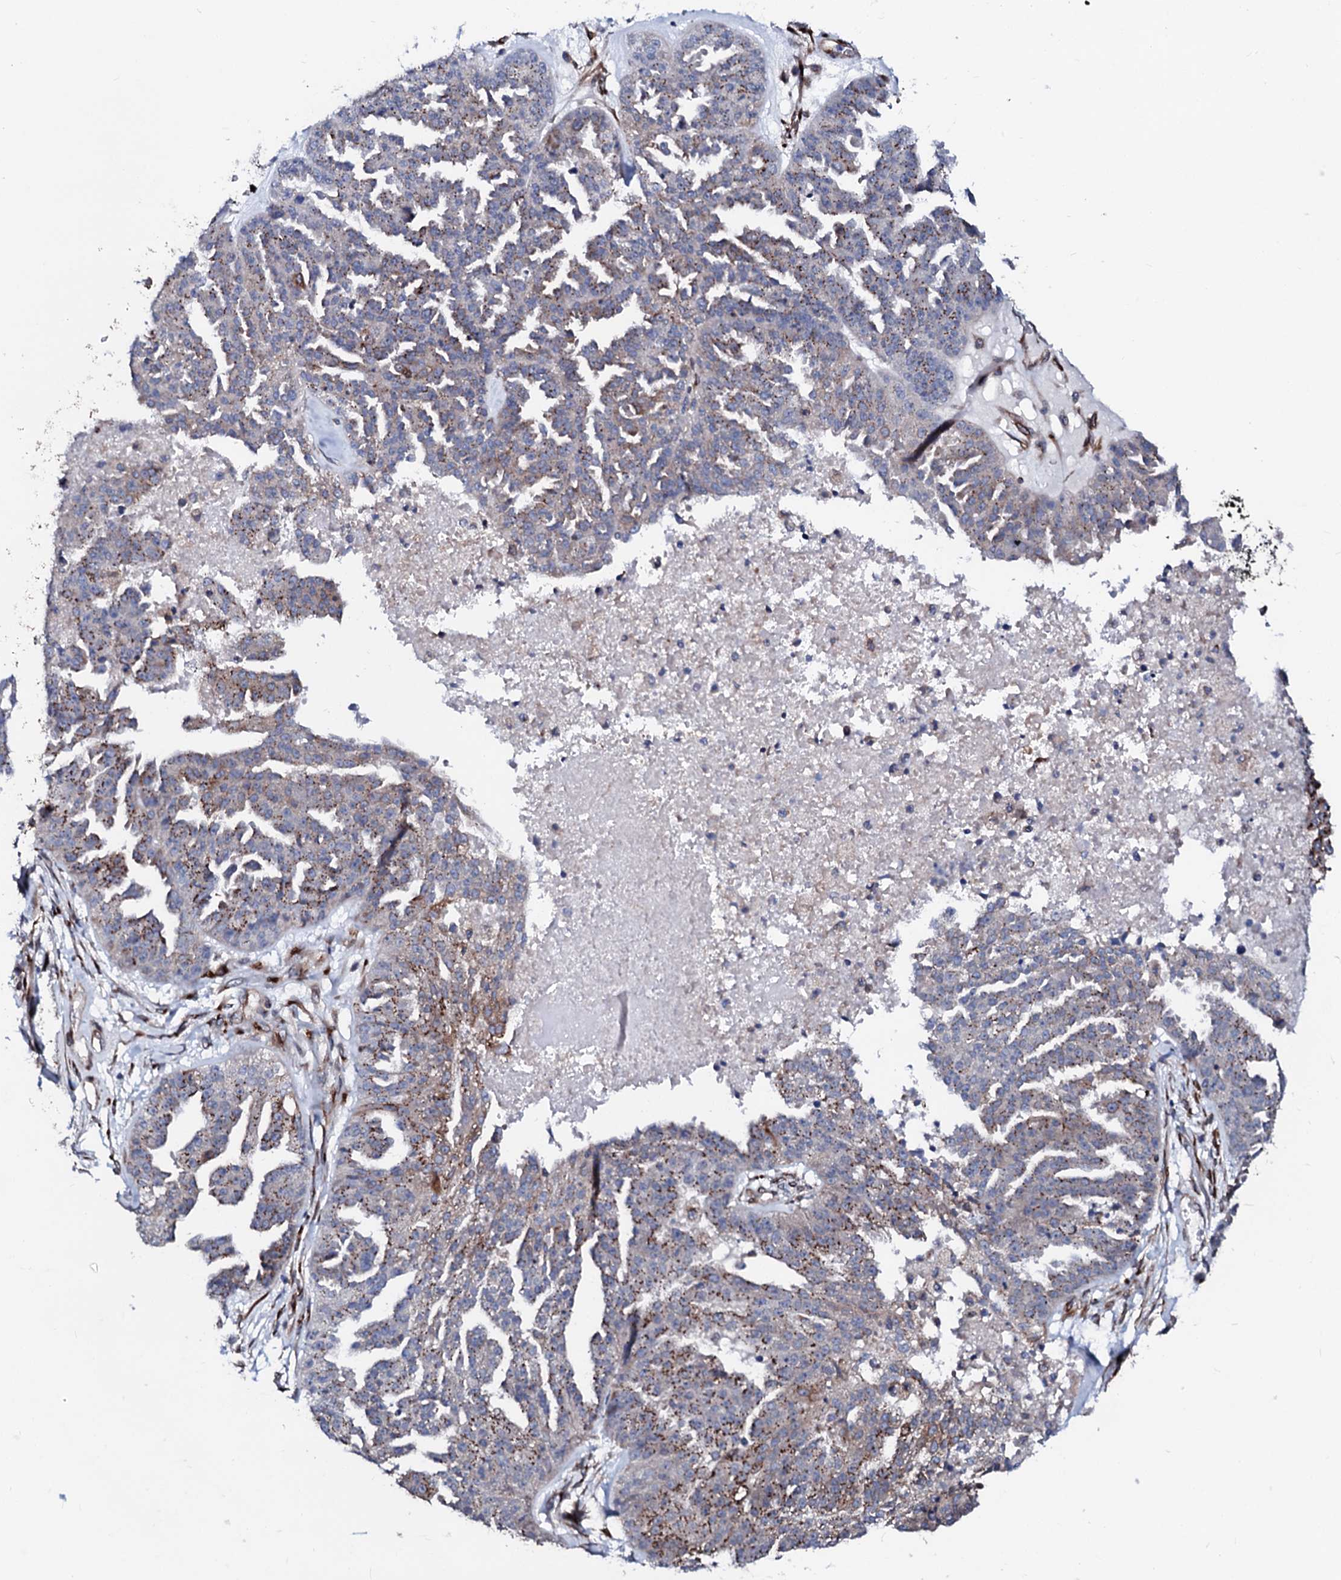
{"staining": {"intensity": "moderate", "quantity": "25%-75%", "location": "cytoplasmic/membranous"}, "tissue": "ovarian cancer", "cell_type": "Tumor cells", "image_type": "cancer", "snomed": [{"axis": "morphology", "description": "Cystadenocarcinoma, serous, NOS"}, {"axis": "topography", "description": "Ovary"}], "caption": "This is an image of immunohistochemistry staining of ovarian cancer (serous cystadenocarcinoma), which shows moderate expression in the cytoplasmic/membranous of tumor cells.", "gene": "TMCO3", "patient": {"sex": "female", "age": 58}}